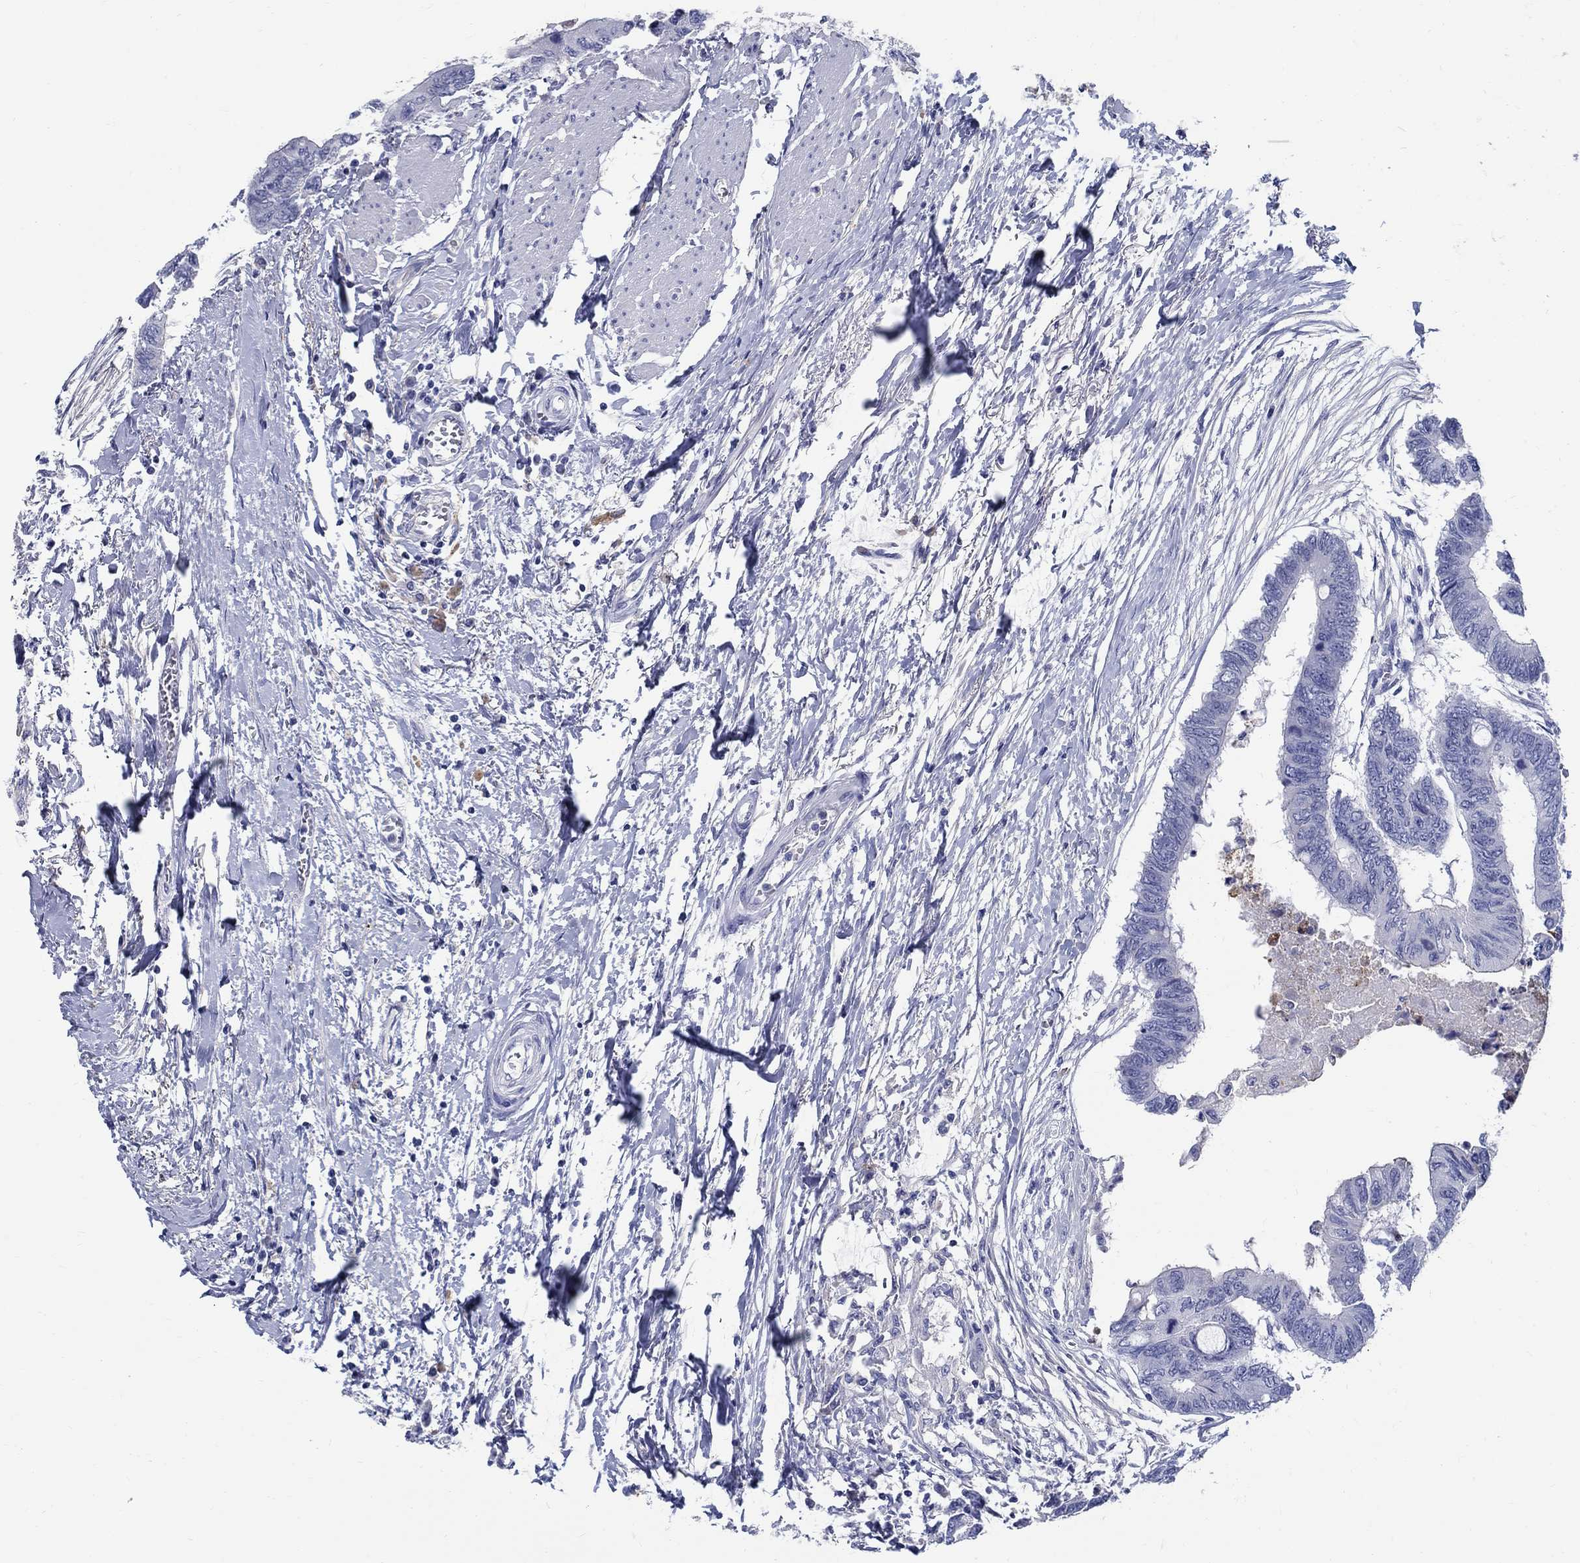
{"staining": {"intensity": "negative", "quantity": "none", "location": "none"}, "tissue": "colorectal cancer", "cell_type": "Tumor cells", "image_type": "cancer", "snomed": [{"axis": "morphology", "description": "Normal tissue, NOS"}, {"axis": "morphology", "description": "Adenocarcinoma, NOS"}, {"axis": "topography", "description": "Rectum"}, {"axis": "topography", "description": "Peripheral nerve tissue"}], "caption": "Adenocarcinoma (colorectal) stained for a protein using immunohistochemistry reveals no expression tumor cells.", "gene": "SOX2", "patient": {"sex": "male", "age": 92}}